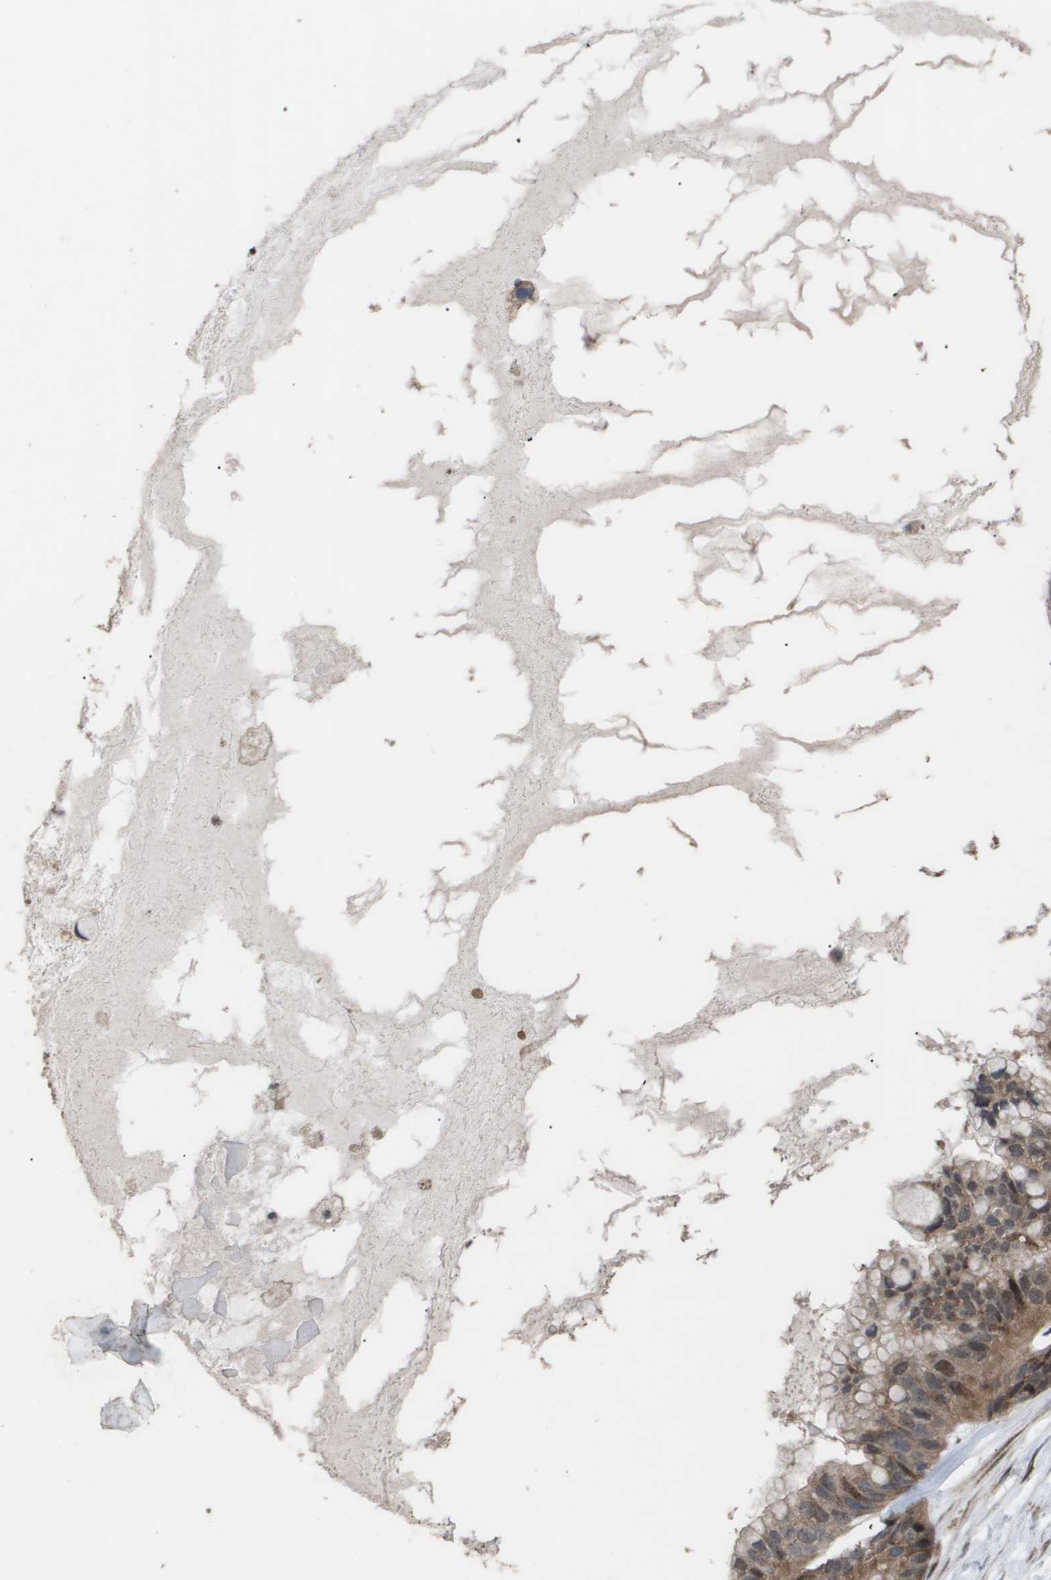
{"staining": {"intensity": "moderate", "quantity": ">75%", "location": "cytoplasmic/membranous"}, "tissue": "ovarian cancer", "cell_type": "Tumor cells", "image_type": "cancer", "snomed": [{"axis": "morphology", "description": "Cystadenocarcinoma, mucinous, NOS"}, {"axis": "topography", "description": "Ovary"}], "caption": "Immunohistochemistry (IHC) photomicrograph of neoplastic tissue: human ovarian mucinous cystadenocarcinoma stained using IHC reveals medium levels of moderate protein expression localized specifically in the cytoplasmic/membranous of tumor cells, appearing as a cytoplasmic/membranous brown color.", "gene": "CUL5", "patient": {"sex": "female", "age": 80}}